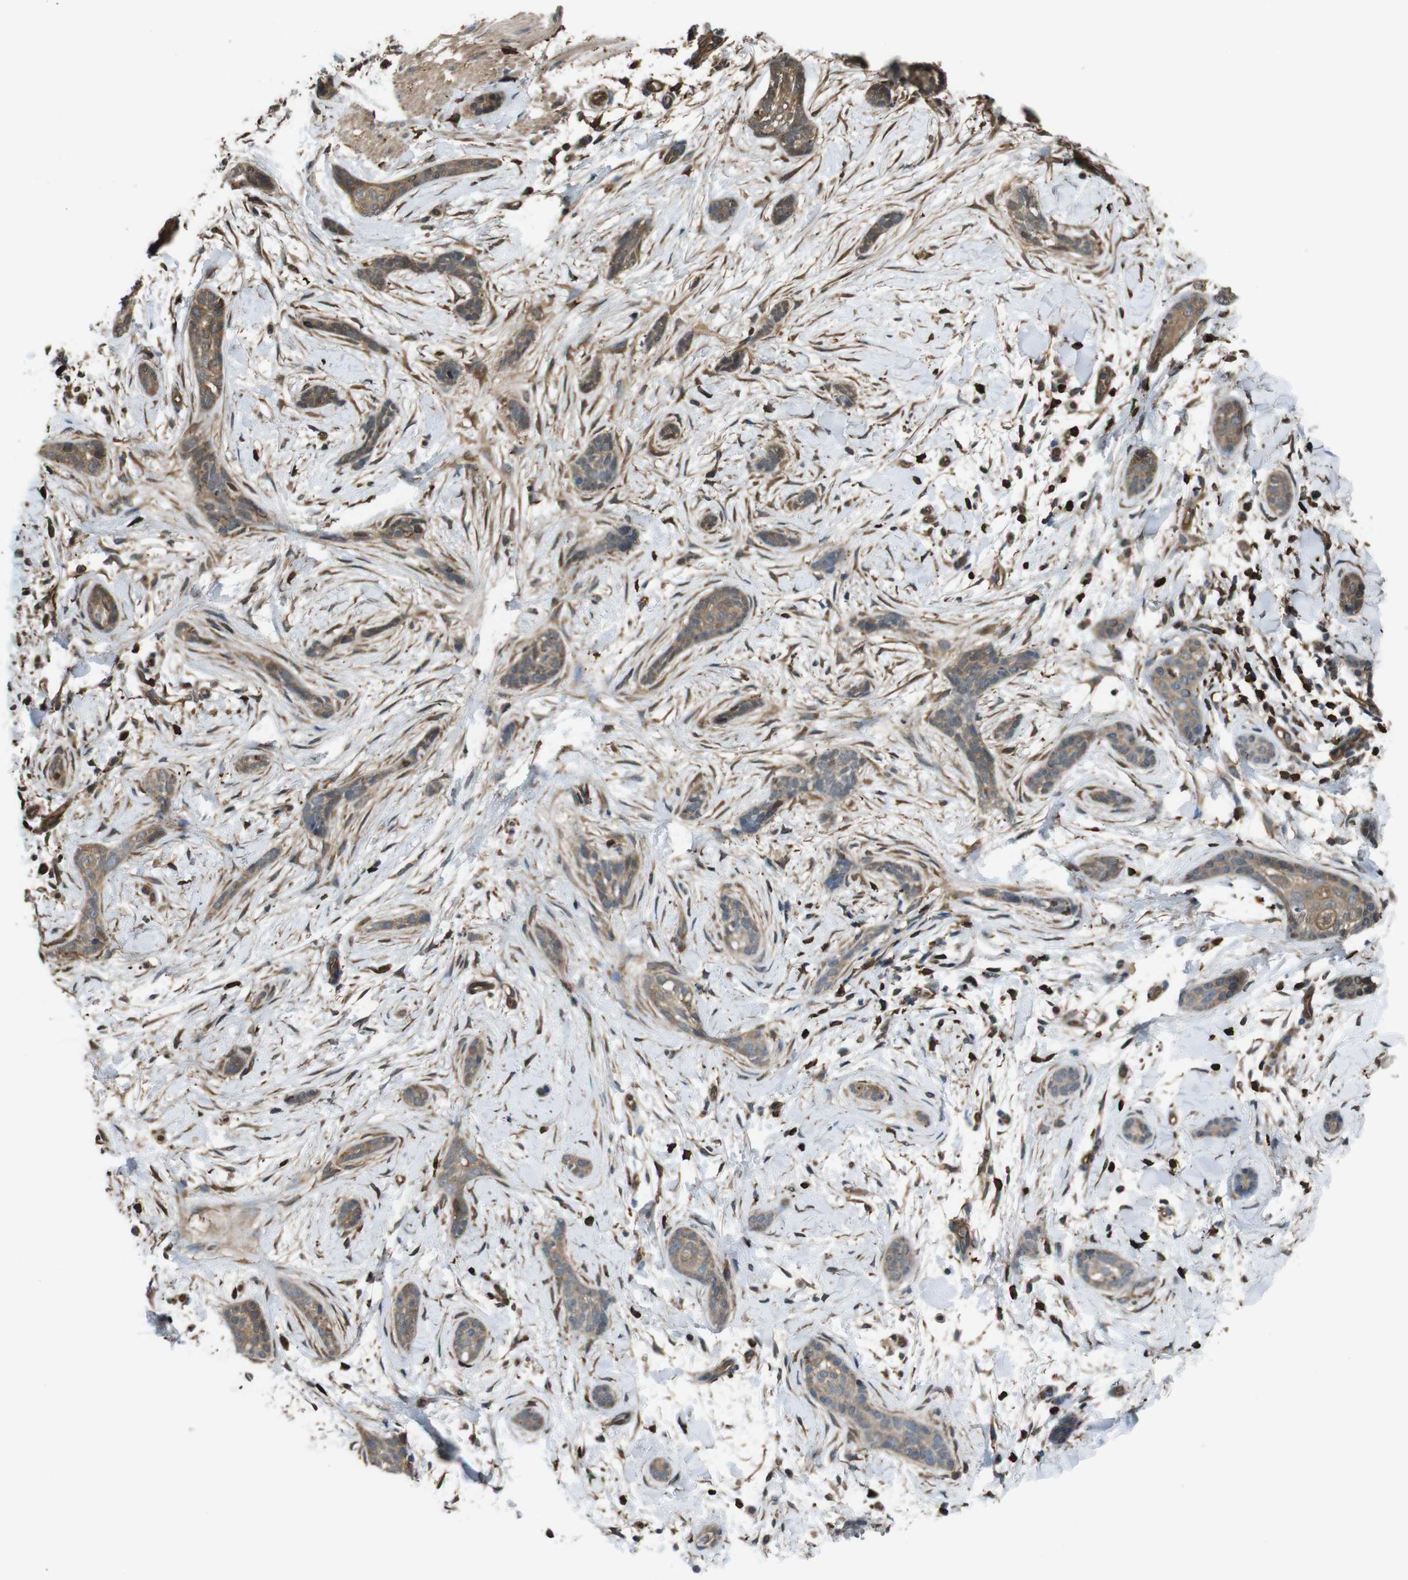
{"staining": {"intensity": "moderate", "quantity": ">75%", "location": "cytoplasmic/membranous"}, "tissue": "skin cancer", "cell_type": "Tumor cells", "image_type": "cancer", "snomed": [{"axis": "morphology", "description": "Basal cell carcinoma"}, {"axis": "morphology", "description": "Adnexal tumor, benign"}, {"axis": "topography", "description": "Skin"}], "caption": "An IHC micrograph of neoplastic tissue is shown. Protein staining in brown labels moderate cytoplasmic/membranous positivity in skin cancer within tumor cells.", "gene": "ARHGDIA", "patient": {"sex": "female", "age": 42}}